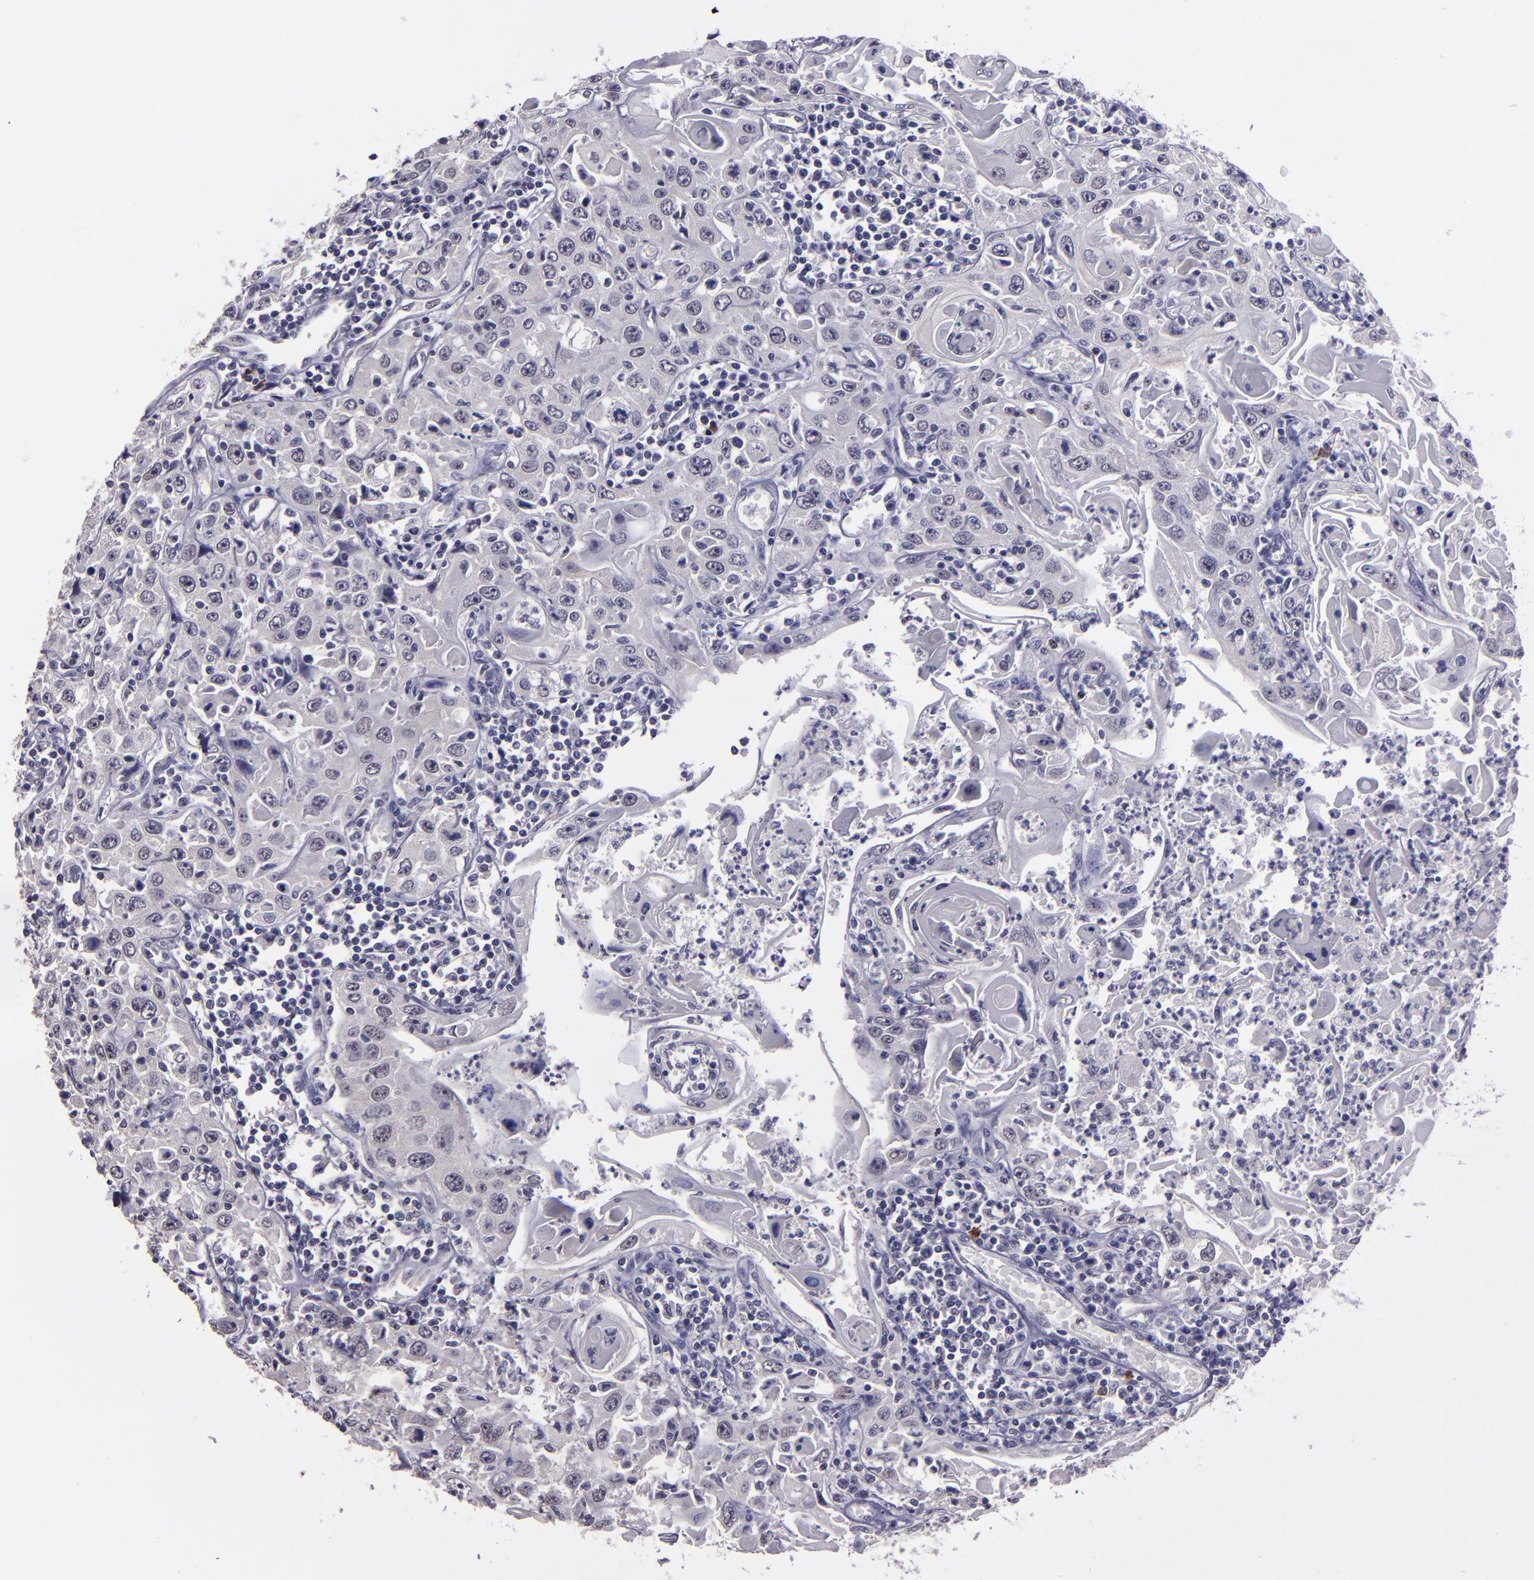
{"staining": {"intensity": "negative", "quantity": "none", "location": "none"}, "tissue": "head and neck cancer", "cell_type": "Tumor cells", "image_type": "cancer", "snomed": [{"axis": "morphology", "description": "Squamous cell carcinoma, NOS"}, {"axis": "topography", "description": "Oral tissue"}, {"axis": "topography", "description": "Head-Neck"}], "caption": "Immunohistochemistry (IHC) histopathology image of human head and neck cancer stained for a protein (brown), which reveals no expression in tumor cells.", "gene": "CEBPE", "patient": {"sex": "female", "age": 76}}